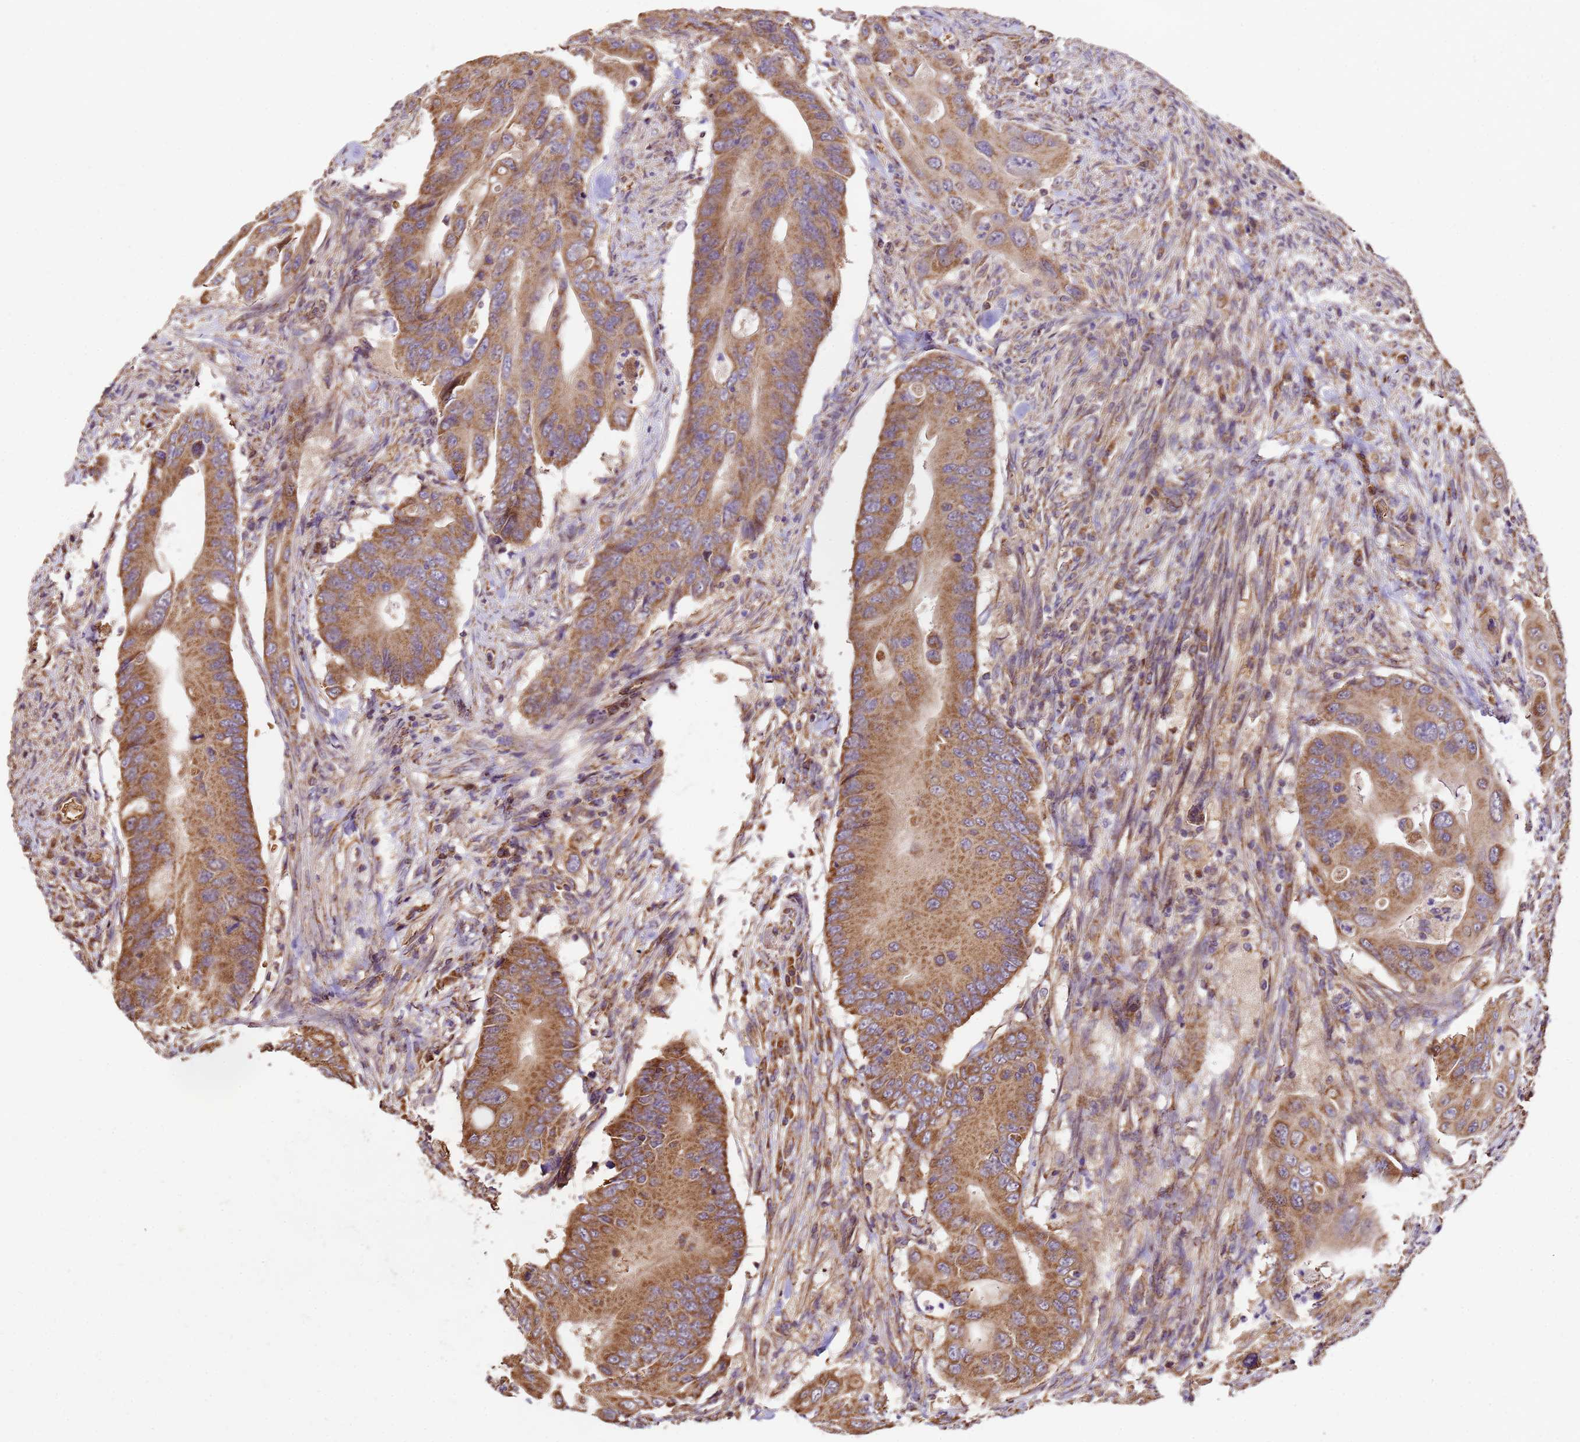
{"staining": {"intensity": "moderate", "quantity": ">75%", "location": "cytoplasmic/membranous"}, "tissue": "colorectal cancer", "cell_type": "Tumor cells", "image_type": "cancer", "snomed": [{"axis": "morphology", "description": "Adenocarcinoma, NOS"}, {"axis": "topography", "description": "Colon"}], "caption": "Approximately >75% of tumor cells in colorectal cancer demonstrate moderate cytoplasmic/membranous protein staining as visualized by brown immunohistochemical staining.", "gene": "LRRIQ1", "patient": {"sex": "male", "age": 71}}